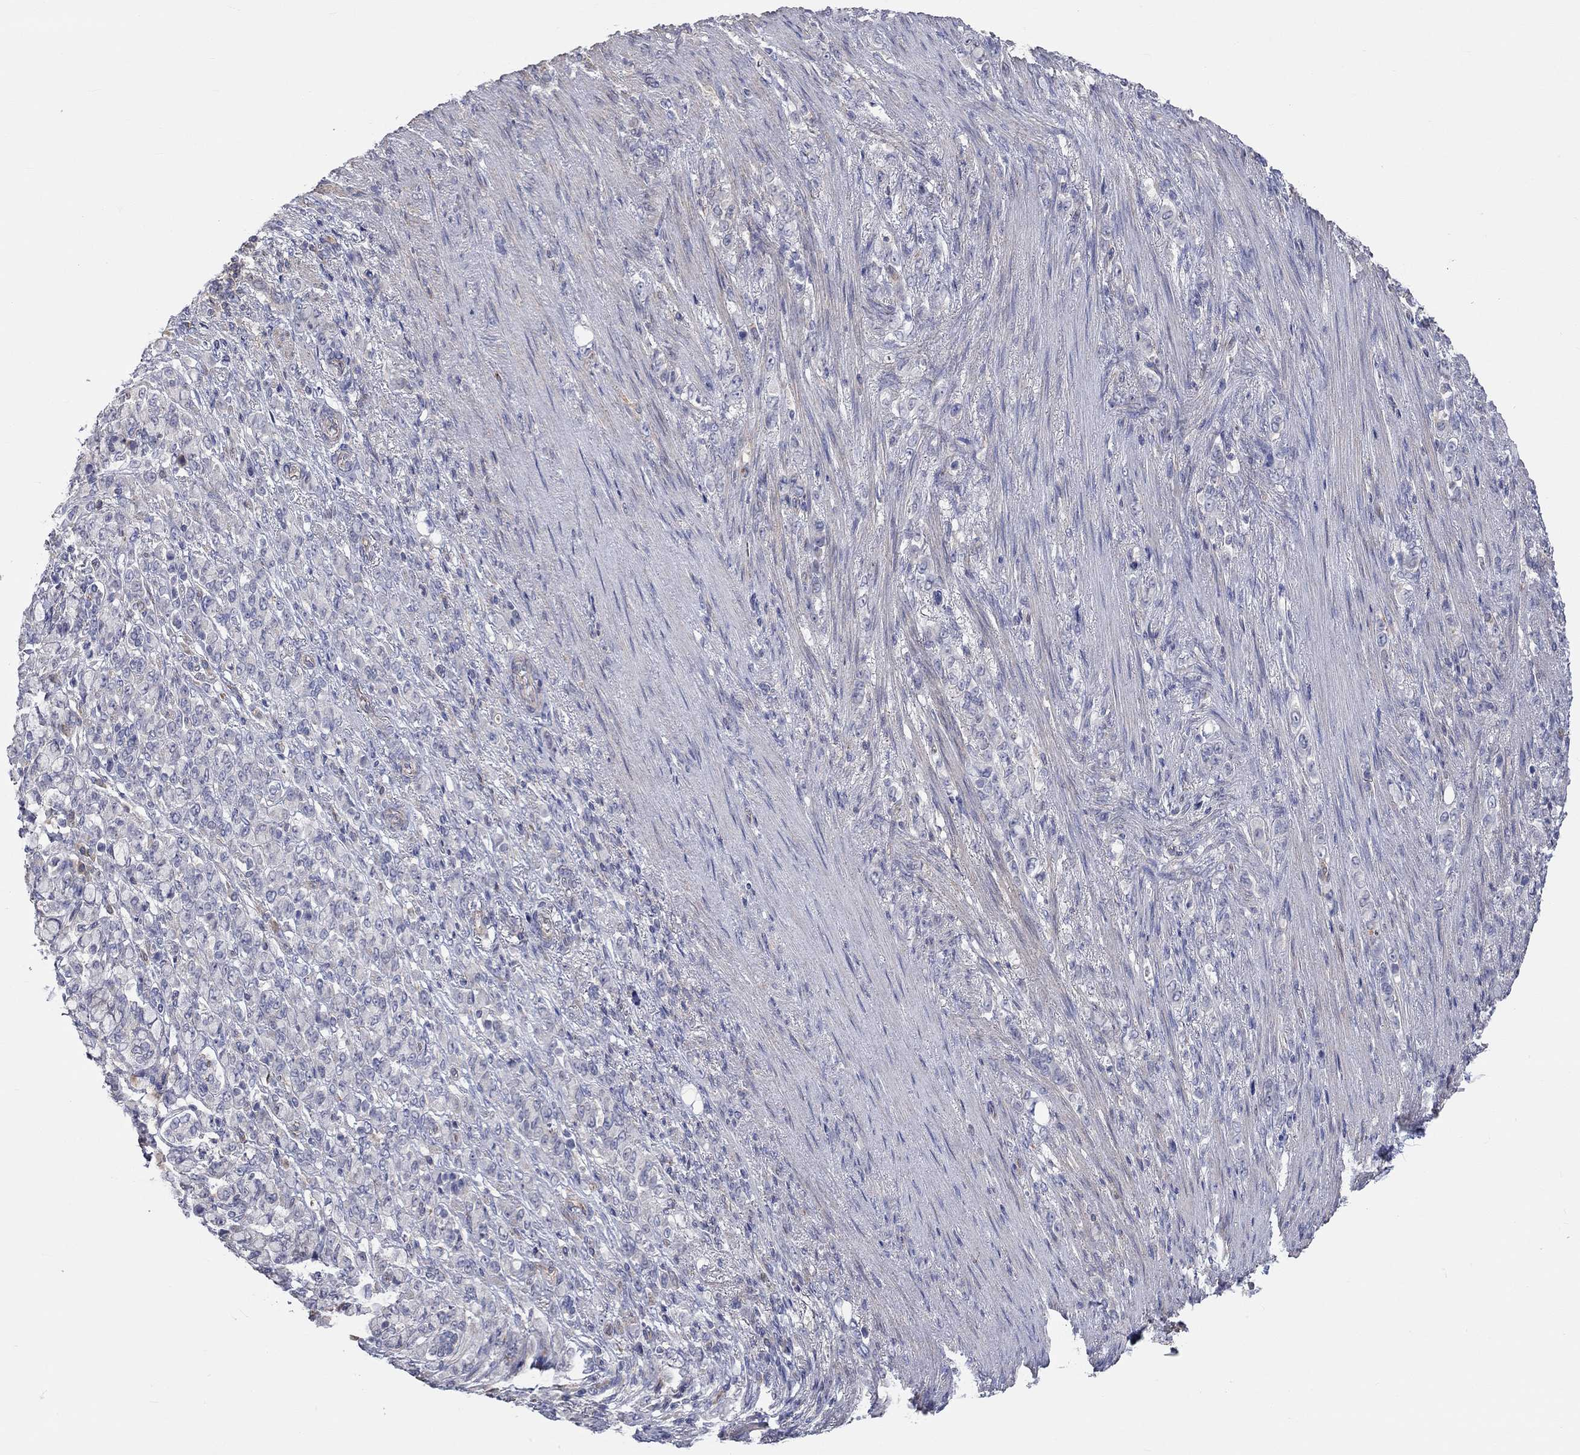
{"staining": {"intensity": "negative", "quantity": "none", "location": "none"}, "tissue": "stomach cancer", "cell_type": "Tumor cells", "image_type": "cancer", "snomed": [{"axis": "morphology", "description": "Normal tissue, NOS"}, {"axis": "morphology", "description": "Adenocarcinoma, NOS"}, {"axis": "topography", "description": "Stomach"}], "caption": "An IHC micrograph of stomach cancer is shown. There is no staining in tumor cells of stomach cancer.", "gene": "PCDHGA10", "patient": {"sex": "female", "age": 79}}